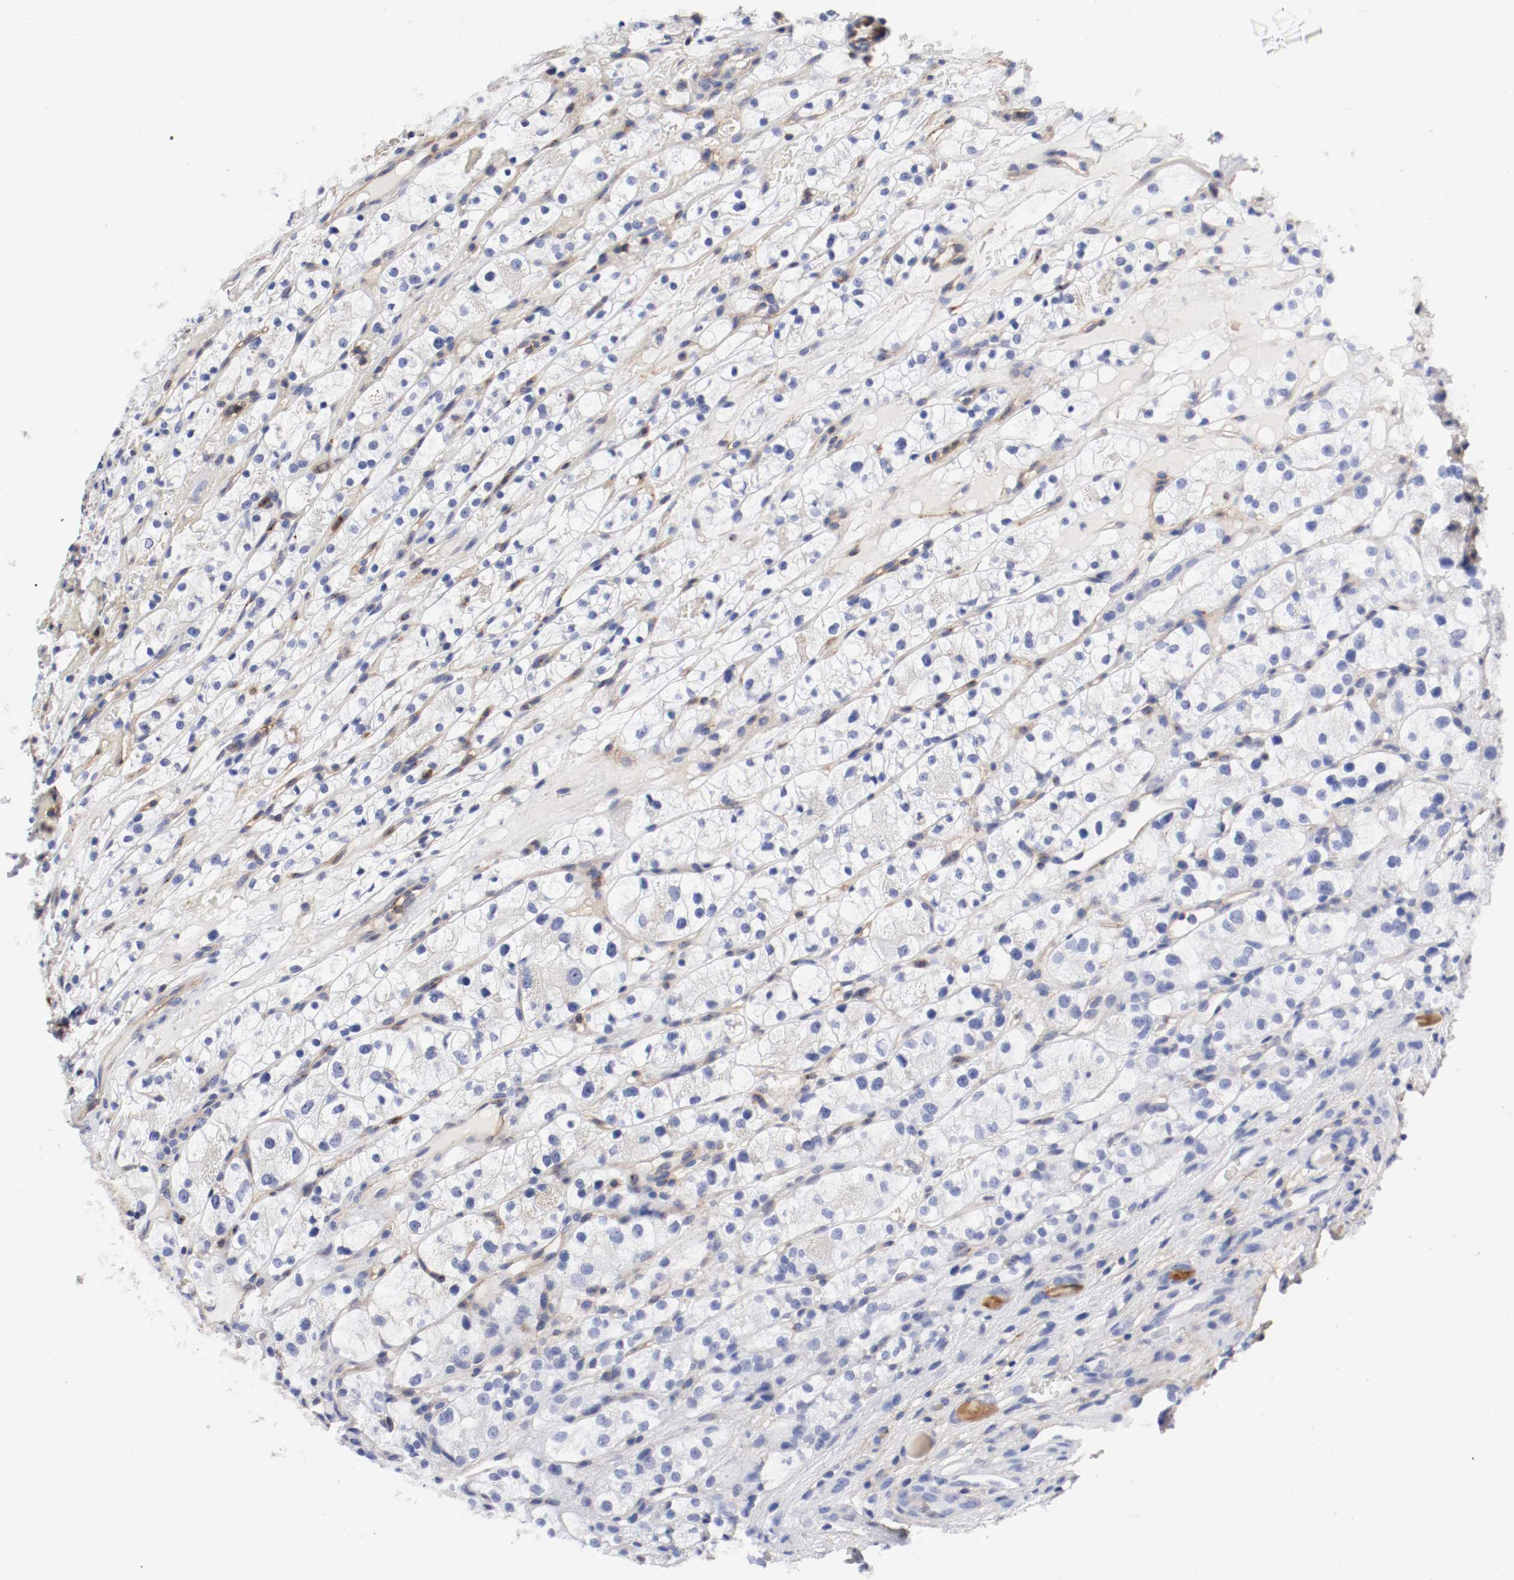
{"staining": {"intensity": "negative", "quantity": "none", "location": "none"}, "tissue": "renal cancer", "cell_type": "Tumor cells", "image_type": "cancer", "snomed": [{"axis": "morphology", "description": "Adenocarcinoma, NOS"}, {"axis": "topography", "description": "Kidney"}], "caption": "Immunohistochemistry photomicrograph of neoplastic tissue: adenocarcinoma (renal) stained with DAB shows no significant protein expression in tumor cells.", "gene": "IFITM1", "patient": {"sex": "female", "age": 60}}